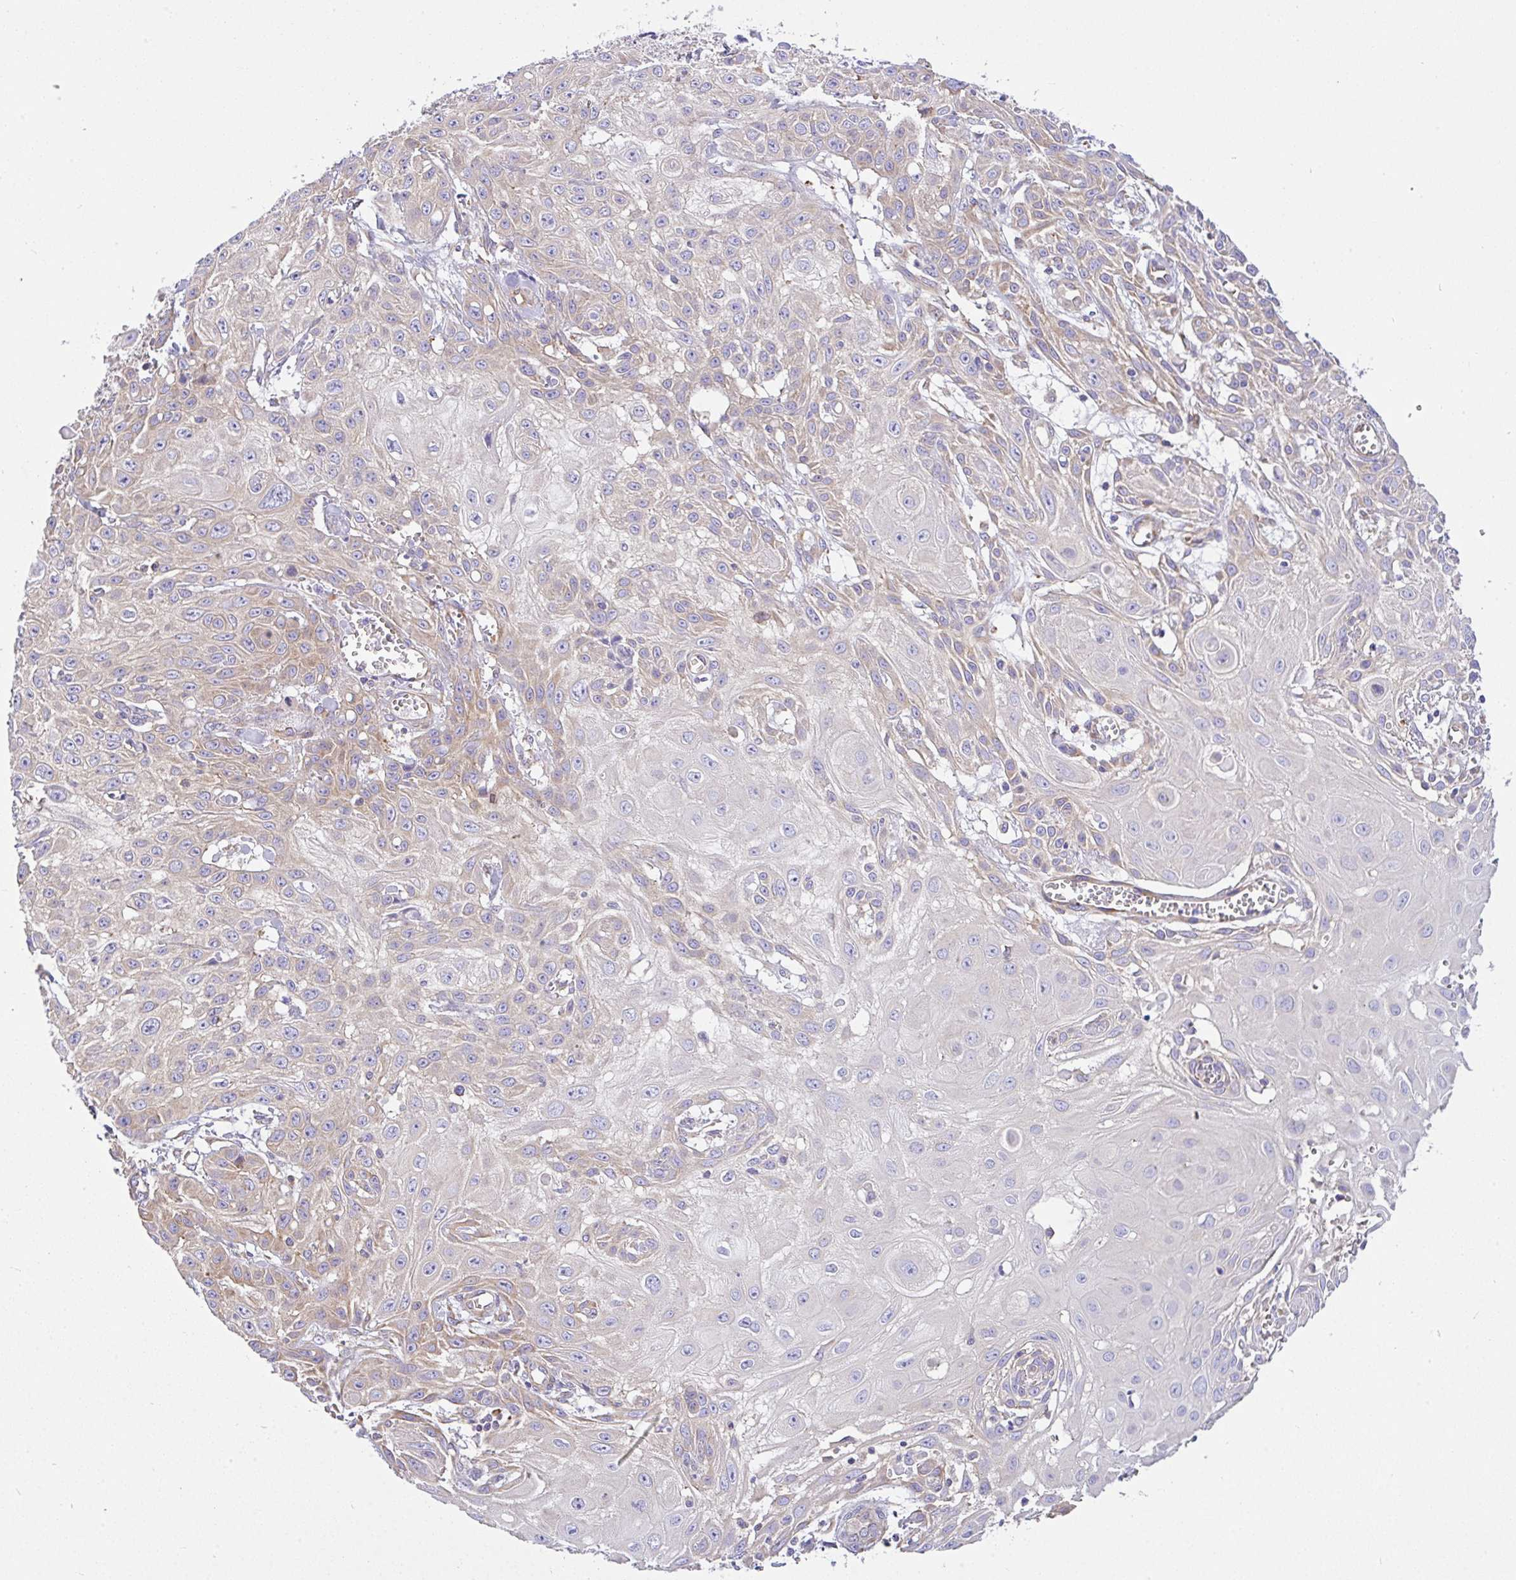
{"staining": {"intensity": "weak", "quantity": "<25%", "location": "cytoplasmic/membranous"}, "tissue": "skin cancer", "cell_type": "Tumor cells", "image_type": "cancer", "snomed": [{"axis": "morphology", "description": "Squamous cell carcinoma, NOS"}, {"axis": "topography", "description": "Skin"}, {"axis": "topography", "description": "Vulva"}], "caption": "The immunohistochemistry histopathology image has no significant expression in tumor cells of skin cancer (squamous cell carcinoma) tissue.", "gene": "GFPT2", "patient": {"sex": "female", "age": 71}}